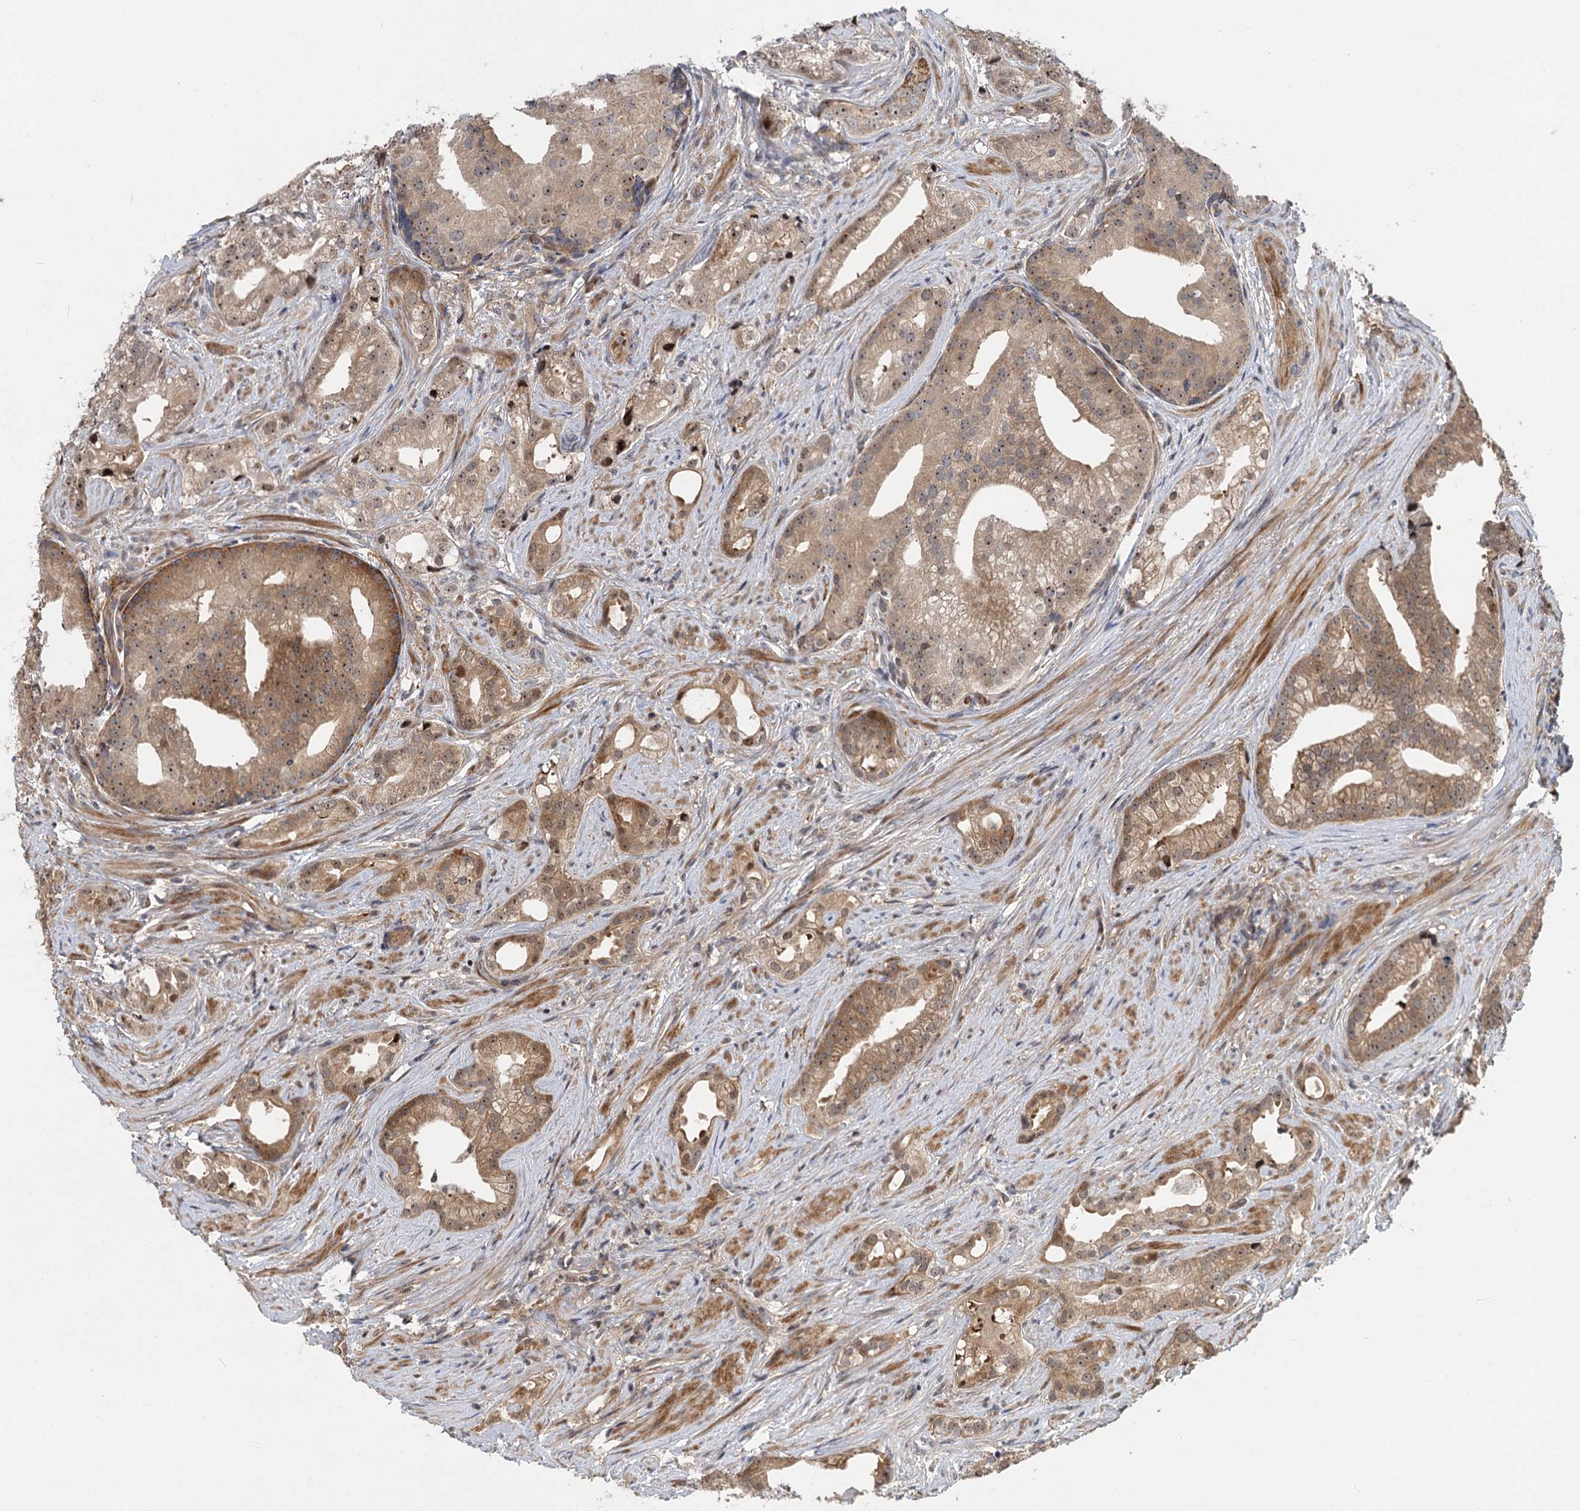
{"staining": {"intensity": "moderate", "quantity": ">75%", "location": "cytoplasmic/membranous,nuclear"}, "tissue": "prostate cancer", "cell_type": "Tumor cells", "image_type": "cancer", "snomed": [{"axis": "morphology", "description": "Adenocarcinoma, Low grade"}, {"axis": "topography", "description": "Prostate"}], "caption": "Immunohistochemical staining of human prostate cancer demonstrates medium levels of moderate cytoplasmic/membranous and nuclear expression in about >75% of tumor cells.", "gene": "GPBP1", "patient": {"sex": "male", "age": 71}}